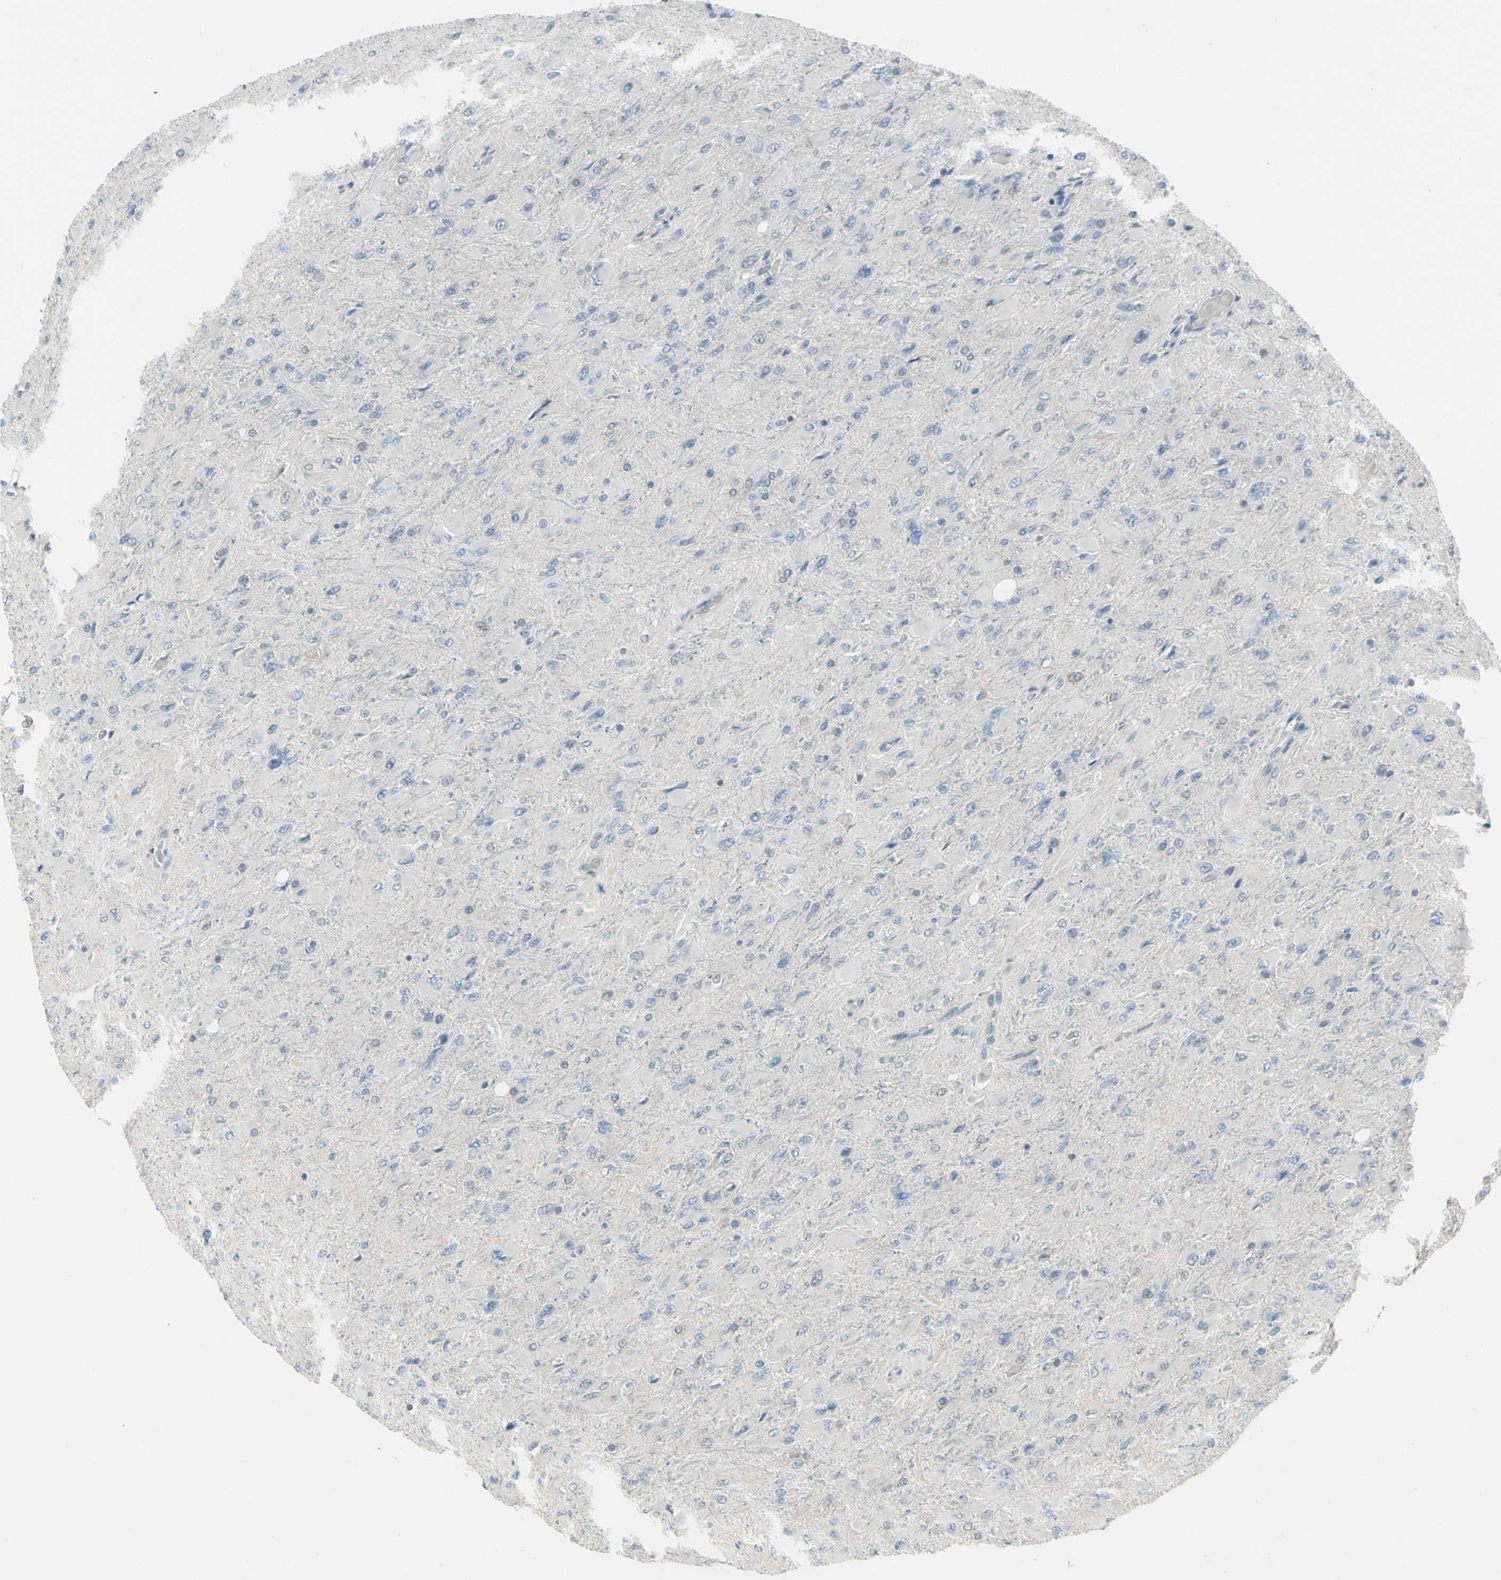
{"staining": {"intensity": "negative", "quantity": "none", "location": "none"}, "tissue": "glioma", "cell_type": "Tumor cells", "image_type": "cancer", "snomed": [{"axis": "morphology", "description": "Glioma, malignant, High grade"}, {"axis": "topography", "description": "Cerebral cortex"}], "caption": "Glioma was stained to show a protein in brown. There is no significant positivity in tumor cells.", "gene": "CCNB2", "patient": {"sex": "female", "age": 36}}